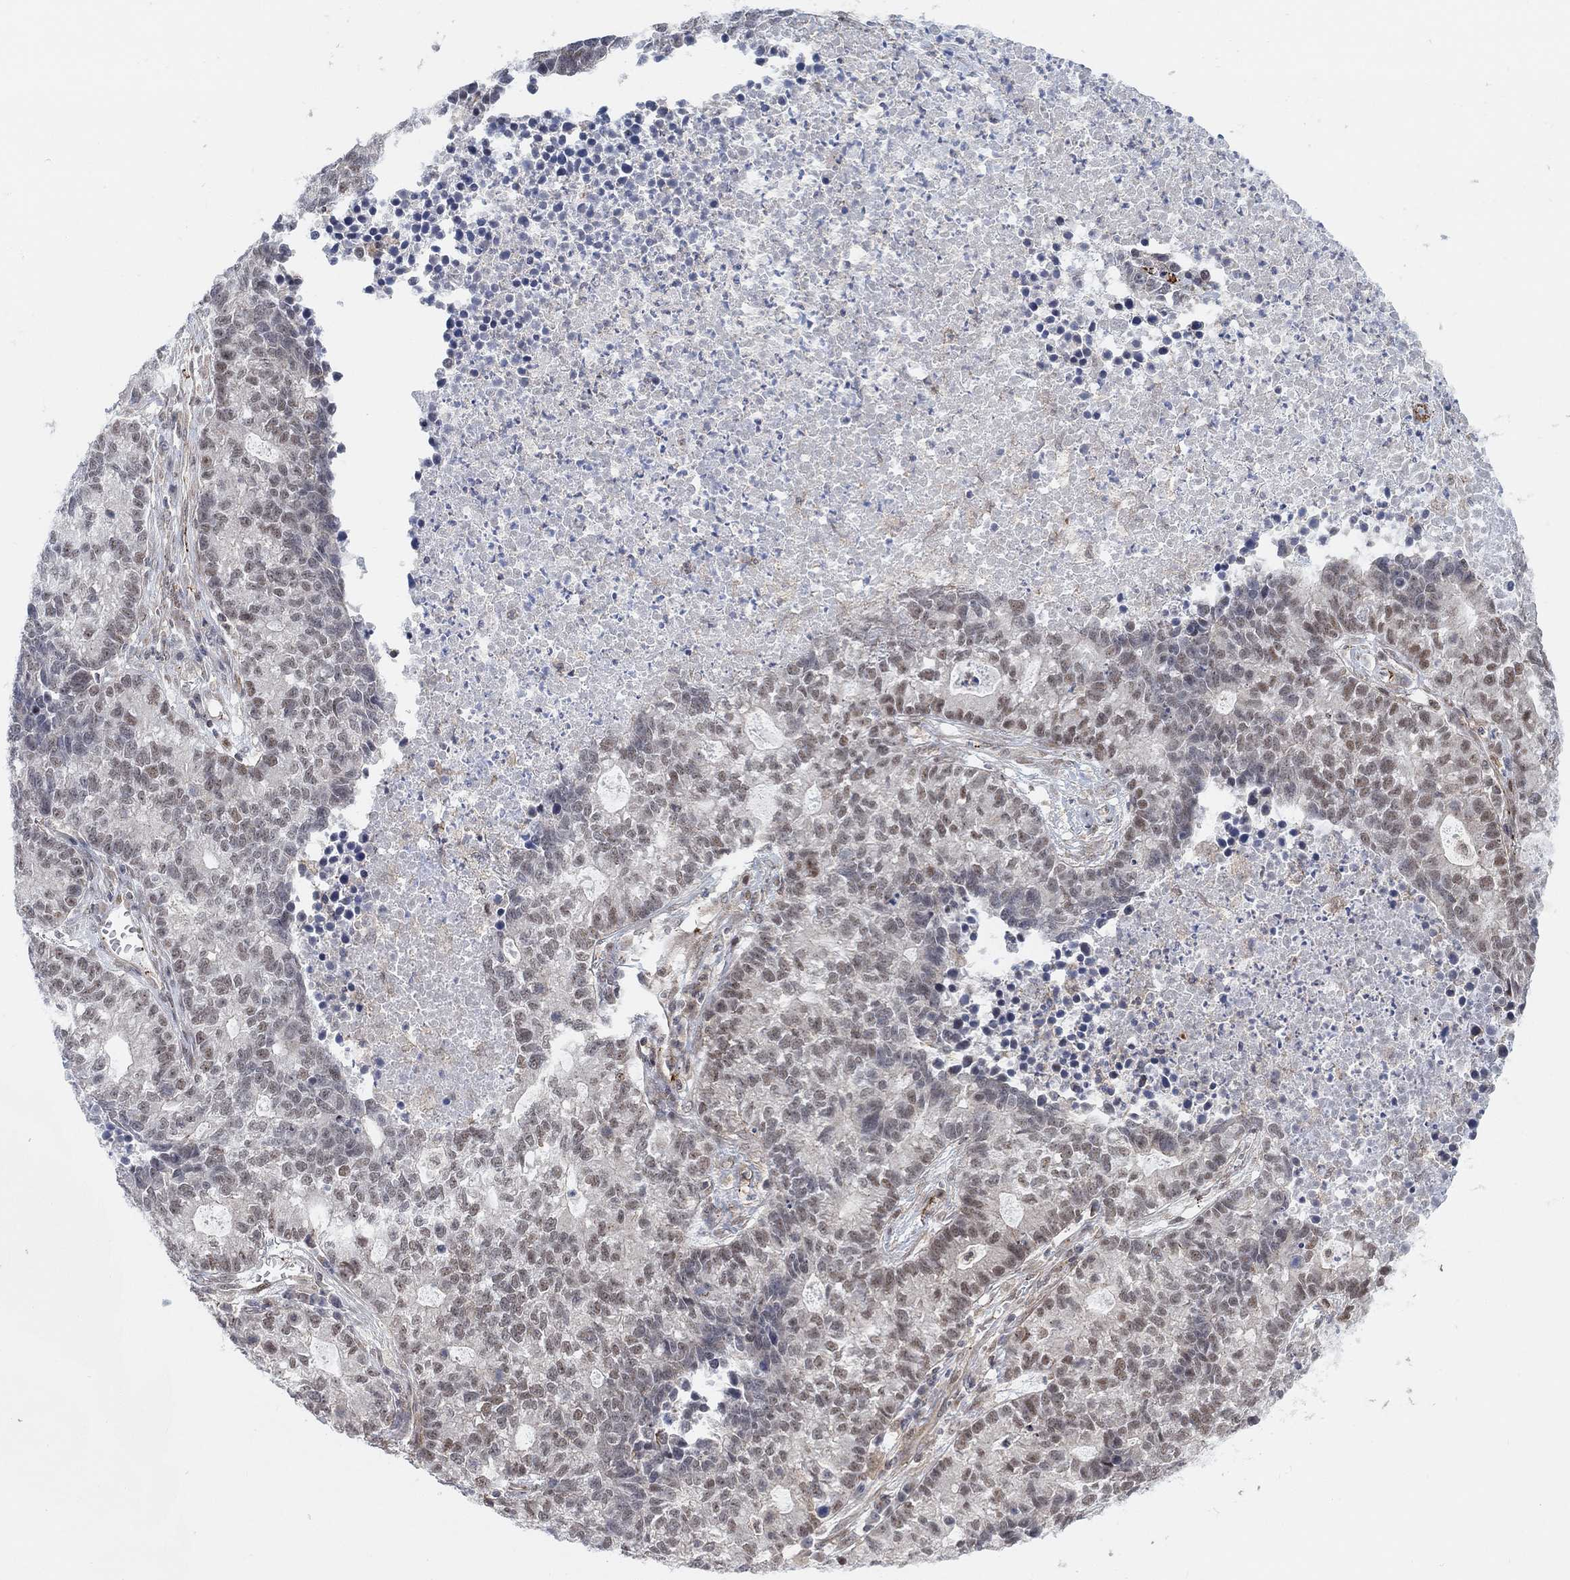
{"staining": {"intensity": "moderate", "quantity": "<25%", "location": "nuclear"}, "tissue": "lung cancer", "cell_type": "Tumor cells", "image_type": "cancer", "snomed": [{"axis": "morphology", "description": "Adenocarcinoma, NOS"}, {"axis": "topography", "description": "Lung"}], "caption": "Lung cancer (adenocarcinoma) tissue reveals moderate nuclear positivity in approximately <25% of tumor cells, visualized by immunohistochemistry. The staining was performed using DAB (3,3'-diaminobenzidine) to visualize the protein expression in brown, while the nuclei were stained in blue with hematoxylin (Magnification: 20x).", "gene": "PWWP2B", "patient": {"sex": "male", "age": 57}}